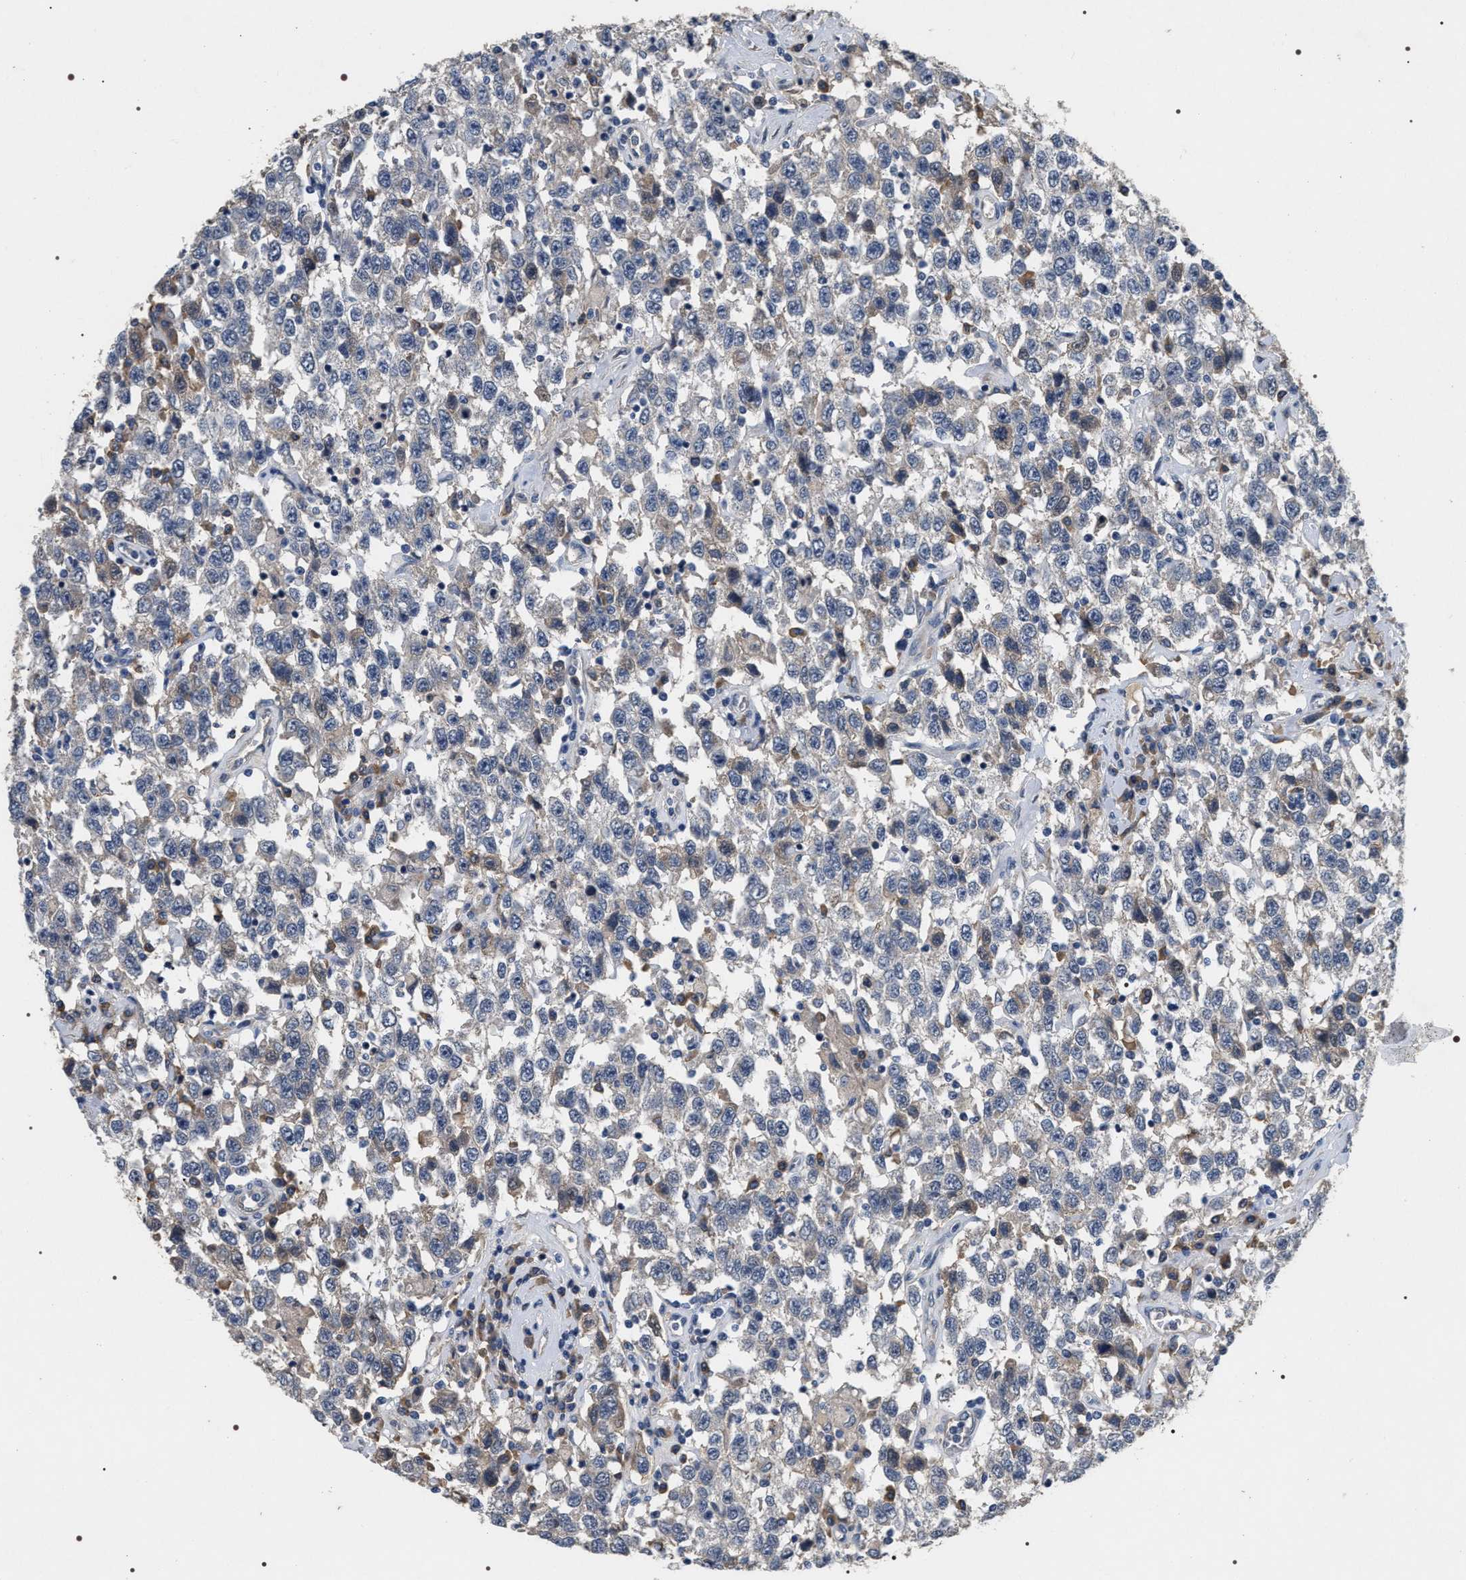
{"staining": {"intensity": "negative", "quantity": "none", "location": "none"}, "tissue": "testis cancer", "cell_type": "Tumor cells", "image_type": "cancer", "snomed": [{"axis": "morphology", "description": "Seminoma, NOS"}, {"axis": "topography", "description": "Testis"}], "caption": "This is an IHC micrograph of testis seminoma. There is no positivity in tumor cells.", "gene": "IFT81", "patient": {"sex": "male", "age": 41}}